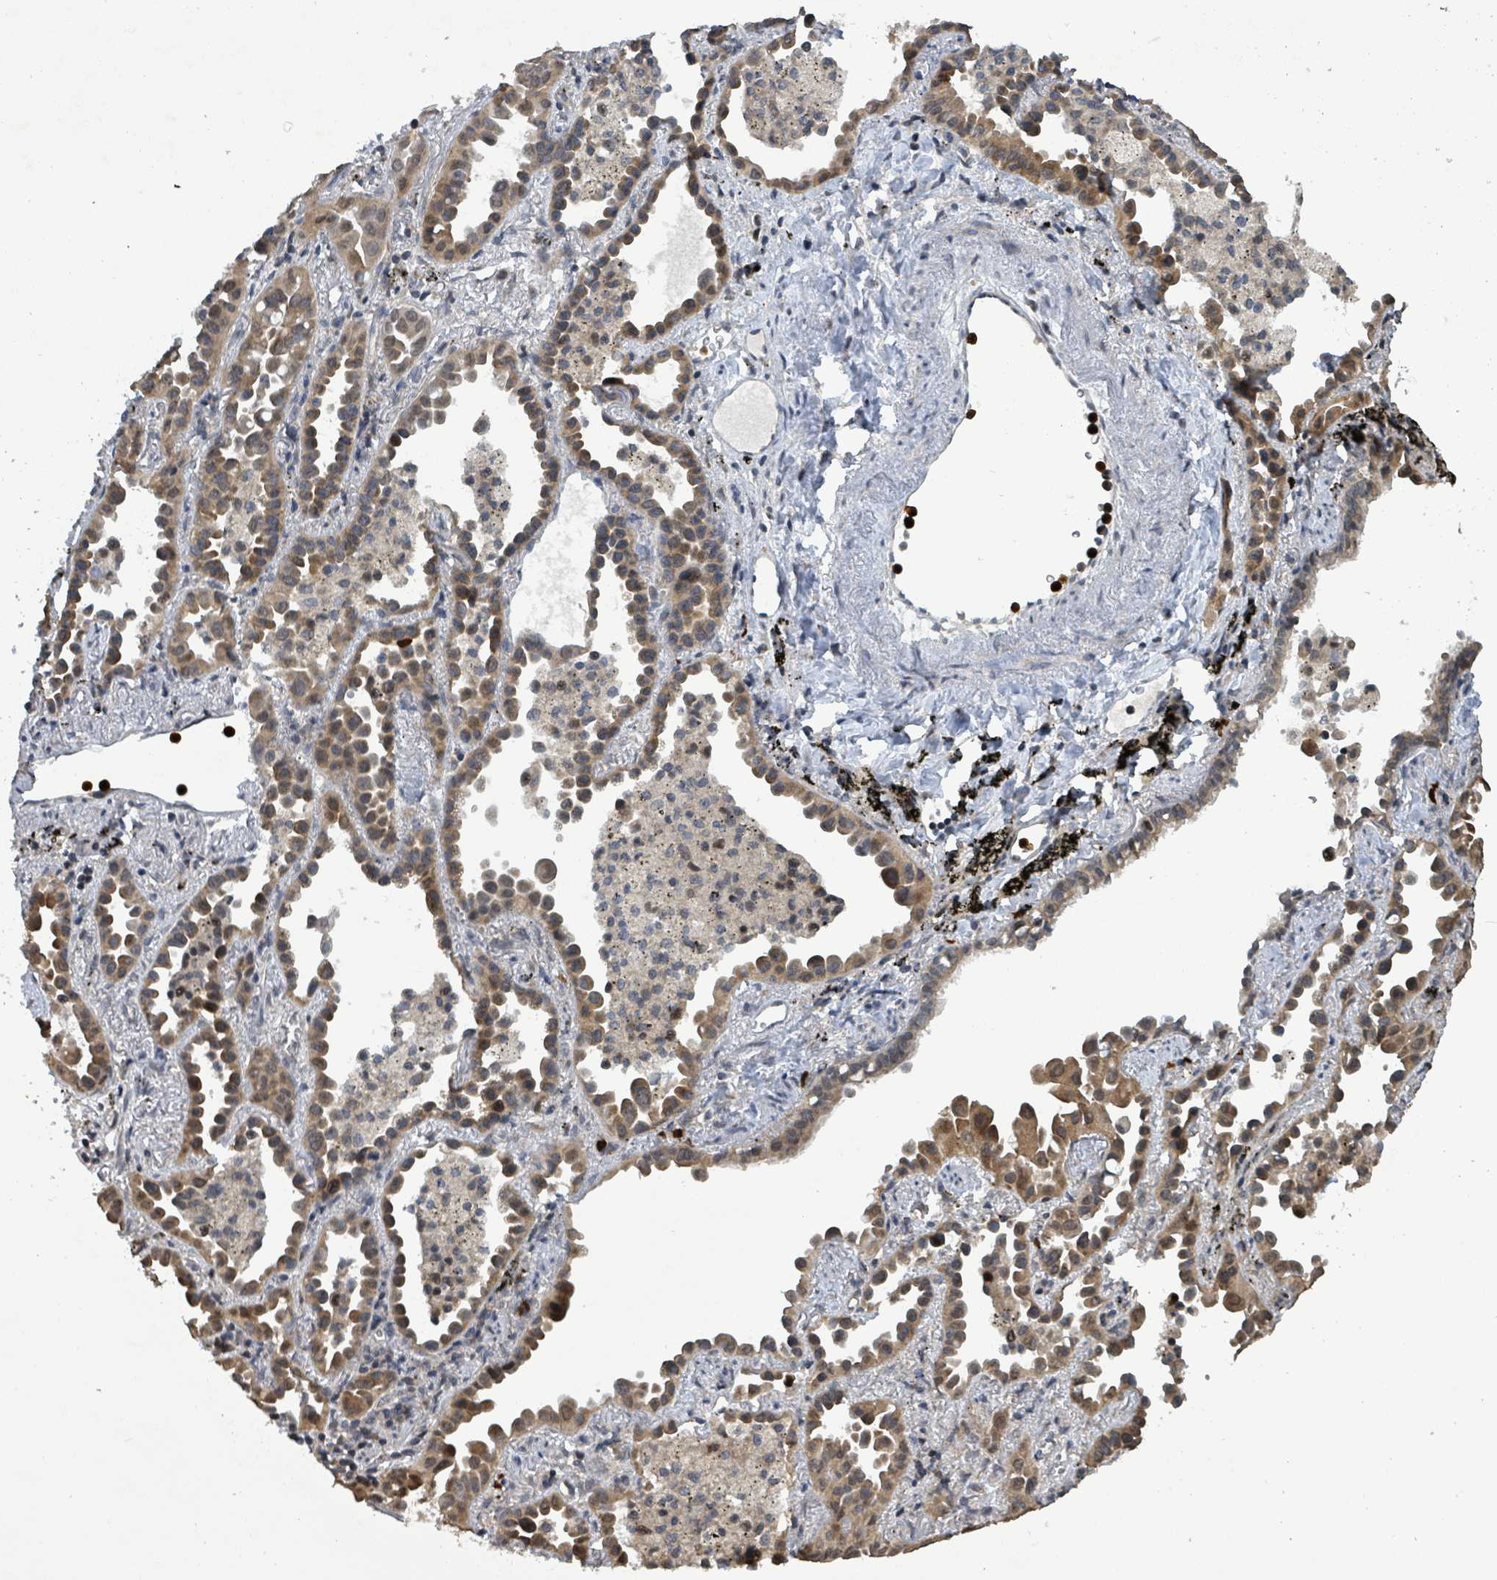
{"staining": {"intensity": "moderate", "quantity": ">75%", "location": "cytoplasmic/membranous"}, "tissue": "lung cancer", "cell_type": "Tumor cells", "image_type": "cancer", "snomed": [{"axis": "morphology", "description": "Adenocarcinoma, NOS"}, {"axis": "topography", "description": "Lung"}], "caption": "The photomicrograph exhibits a brown stain indicating the presence of a protein in the cytoplasmic/membranous of tumor cells in adenocarcinoma (lung). (Stains: DAB in brown, nuclei in blue, Microscopy: brightfield microscopy at high magnification).", "gene": "COQ6", "patient": {"sex": "male", "age": 68}}